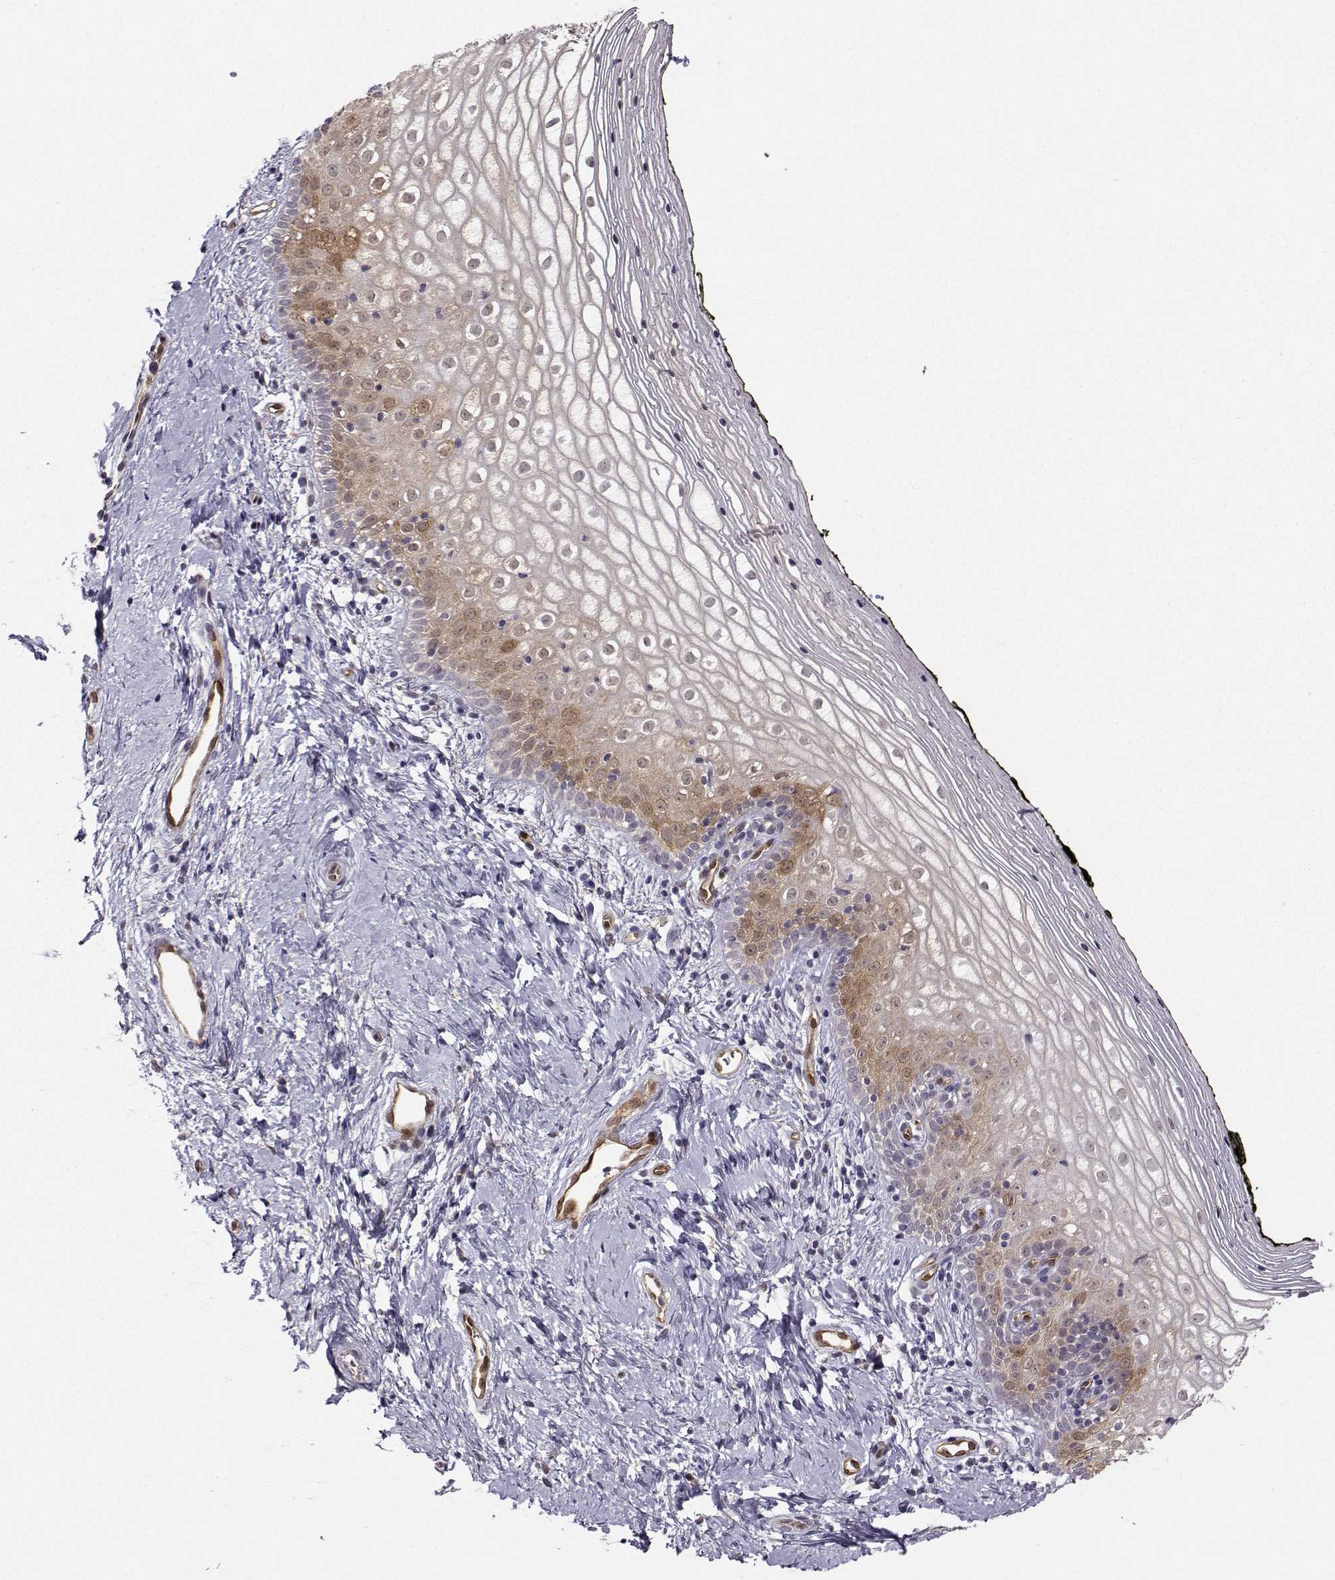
{"staining": {"intensity": "moderate", "quantity": "<25%", "location": "cytoplasmic/membranous"}, "tissue": "vagina", "cell_type": "Squamous epithelial cells", "image_type": "normal", "snomed": [{"axis": "morphology", "description": "Normal tissue, NOS"}, {"axis": "topography", "description": "Vagina"}], "caption": "A brown stain shows moderate cytoplasmic/membranous positivity of a protein in squamous epithelial cells of unremarkable human vagina. (Stains: DAB in brown, nuclei in blue, Microscopy: brightfield microscopy at high magnification).", "gene": "NQO1", "patient": {"sex": "female", "age": 47}}